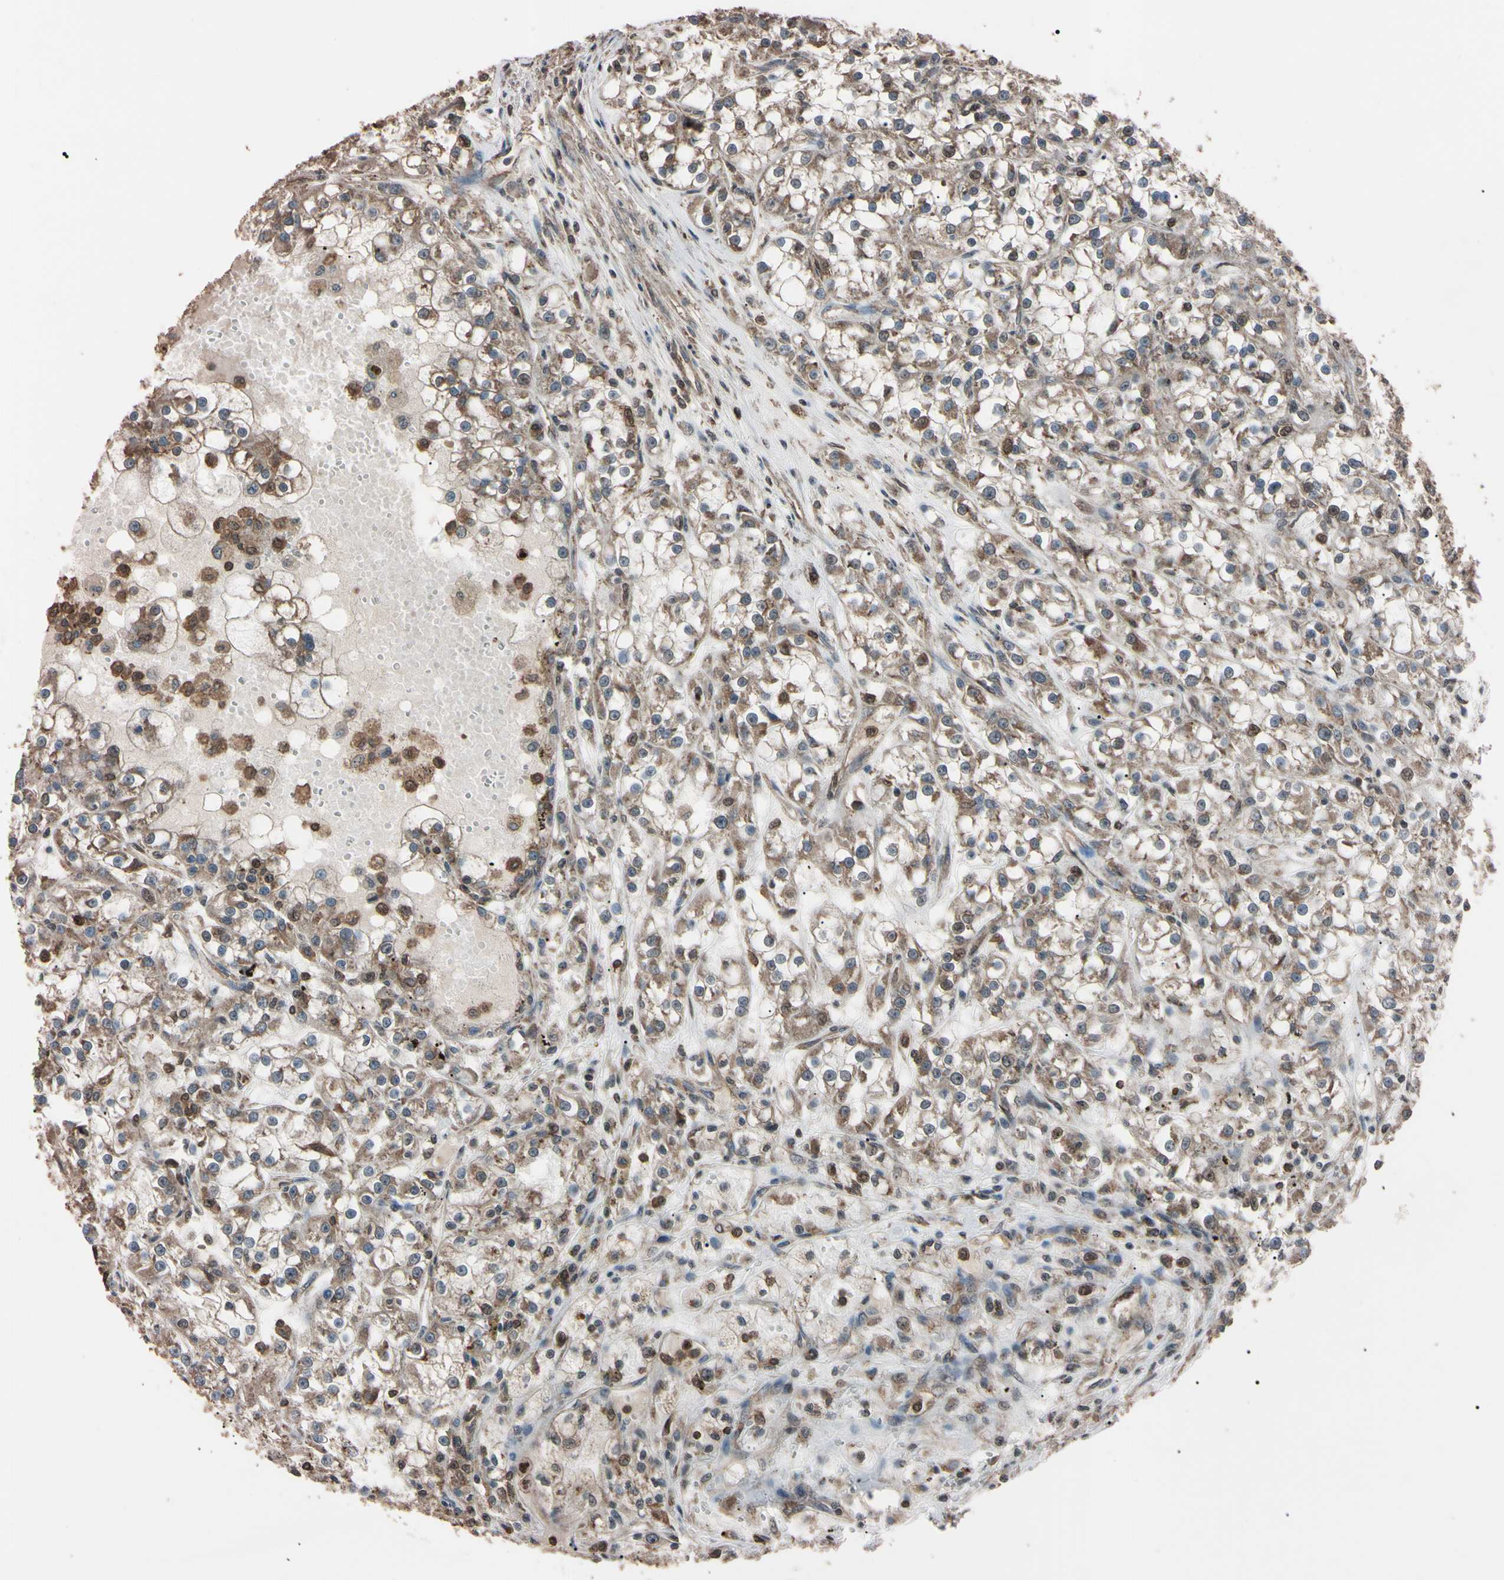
{"staining": {"intensity": "weak", "quantity": "25%-75%", "location": "cytoplasmic/membranous,nuclear"}, "tissue": "renal cancer", "cell_type": "Tumor cells", "image_type": "cancer", "snomed": [{"axis": "morphology", "description": "Adenocarcinoma, NOS"}, {"axis": "topography", "description": "Kidney"}], "caption": "Tumor cells show low levels of weak cytoplasmic/membranous and nuclear positivity in approximately 25%-75% of cells in human adenocarcinoma (renal).", "gene": "TNFRSF1A", "patient": {"sex": "female", "age": 52}}